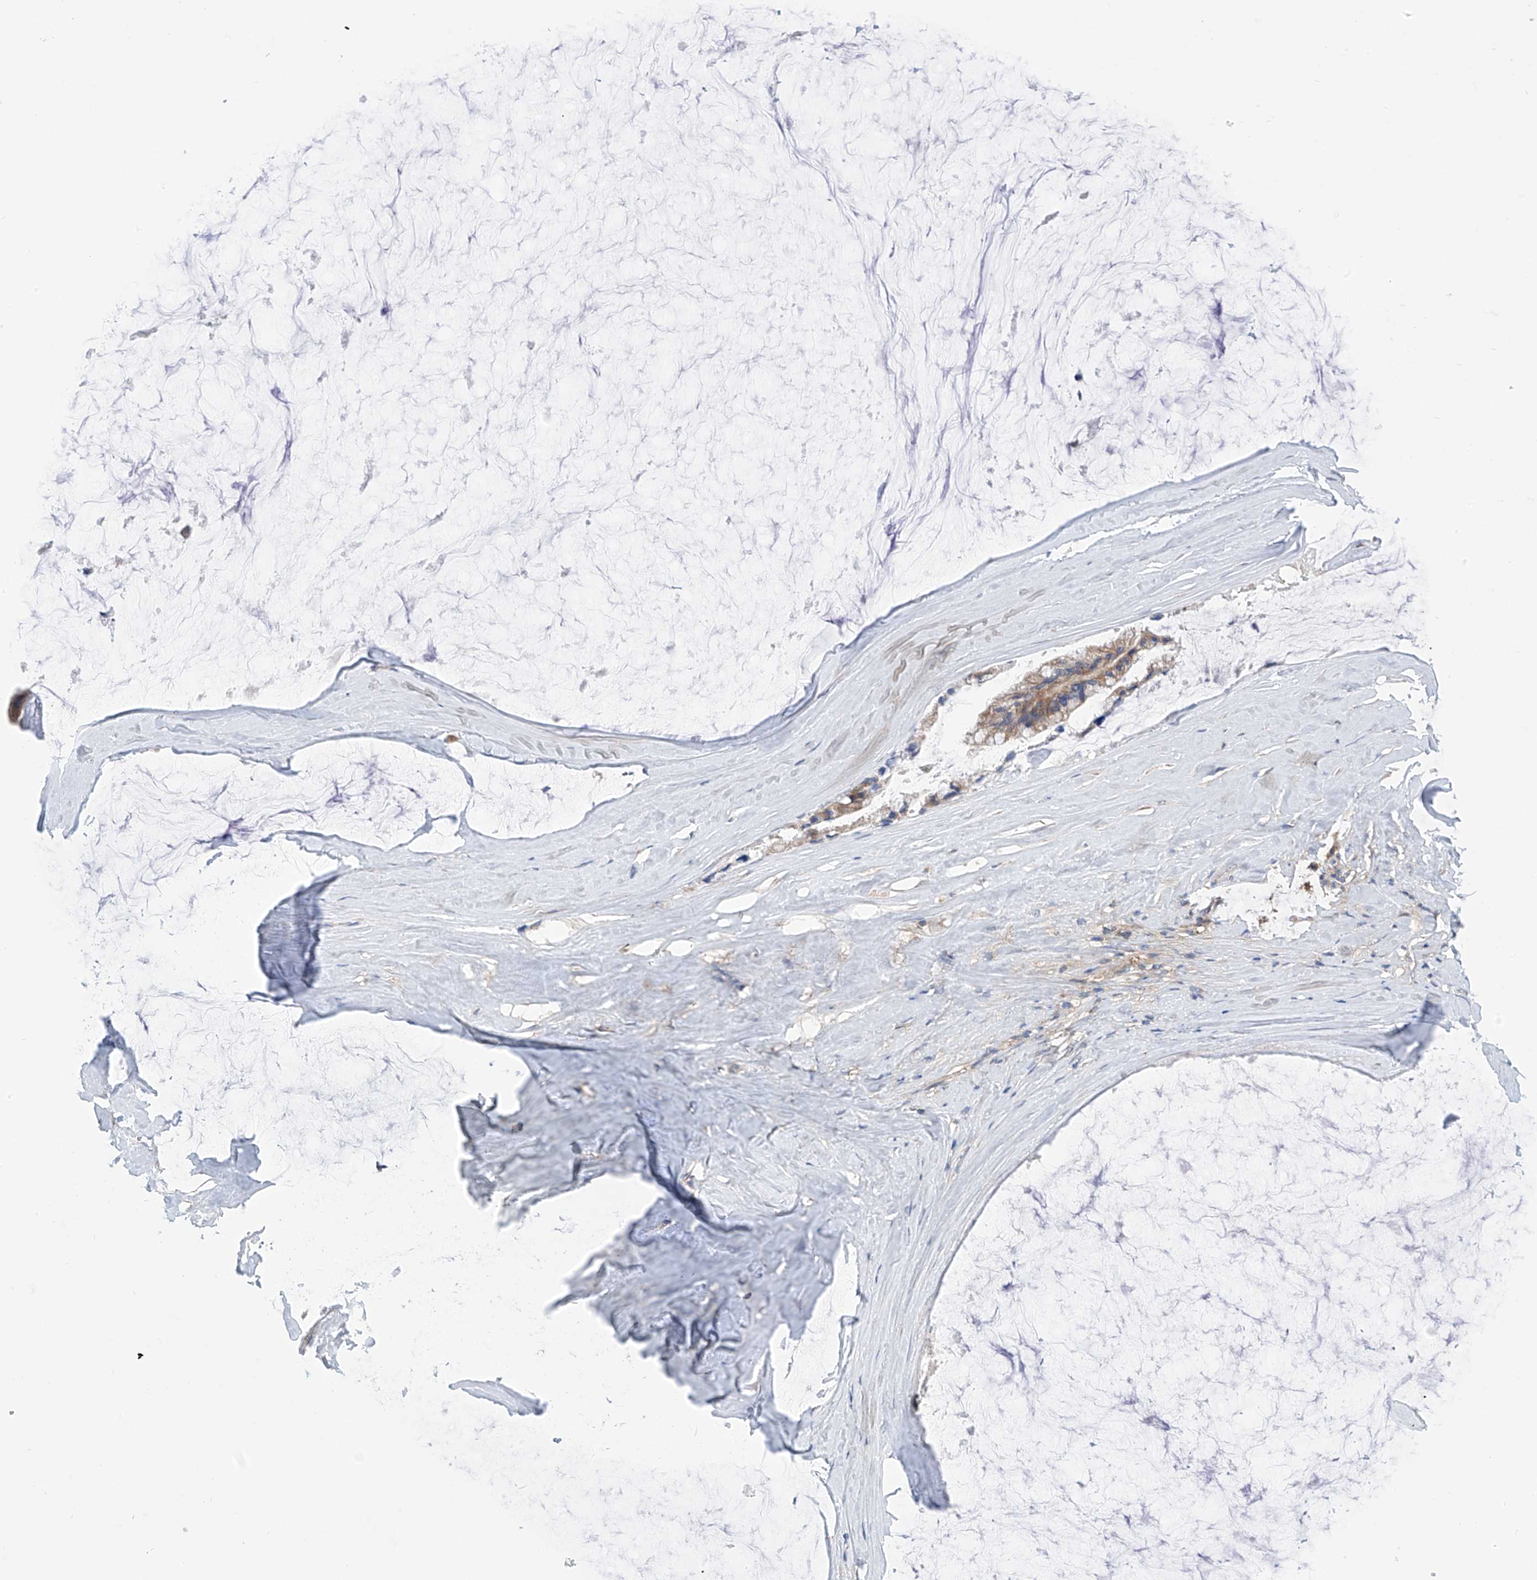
{"staining": {"intensity": "moderate", "quantity": "<25%", "location": "cytoplasmic/membranous"}, "tissue": "ovarian cancer", "cell_type": "Tumor cells", "image_type": "cancer", "snomed": [{"axis": "morphology", "description": "Cystadenocarcinoma, mucinous, NOS"}, {"axis": "topography", "description": "Ovary"}], "caption": "Immunohistochemical staining of human mucinous cystadenocarcinoma (ovarian) exhibits low levels of moderate cytoplasmic/membranous protein staining in approximately <25% of tumor cells.", "gene": "P2RX7", "patient": {"sex": "female", "age": 39}}